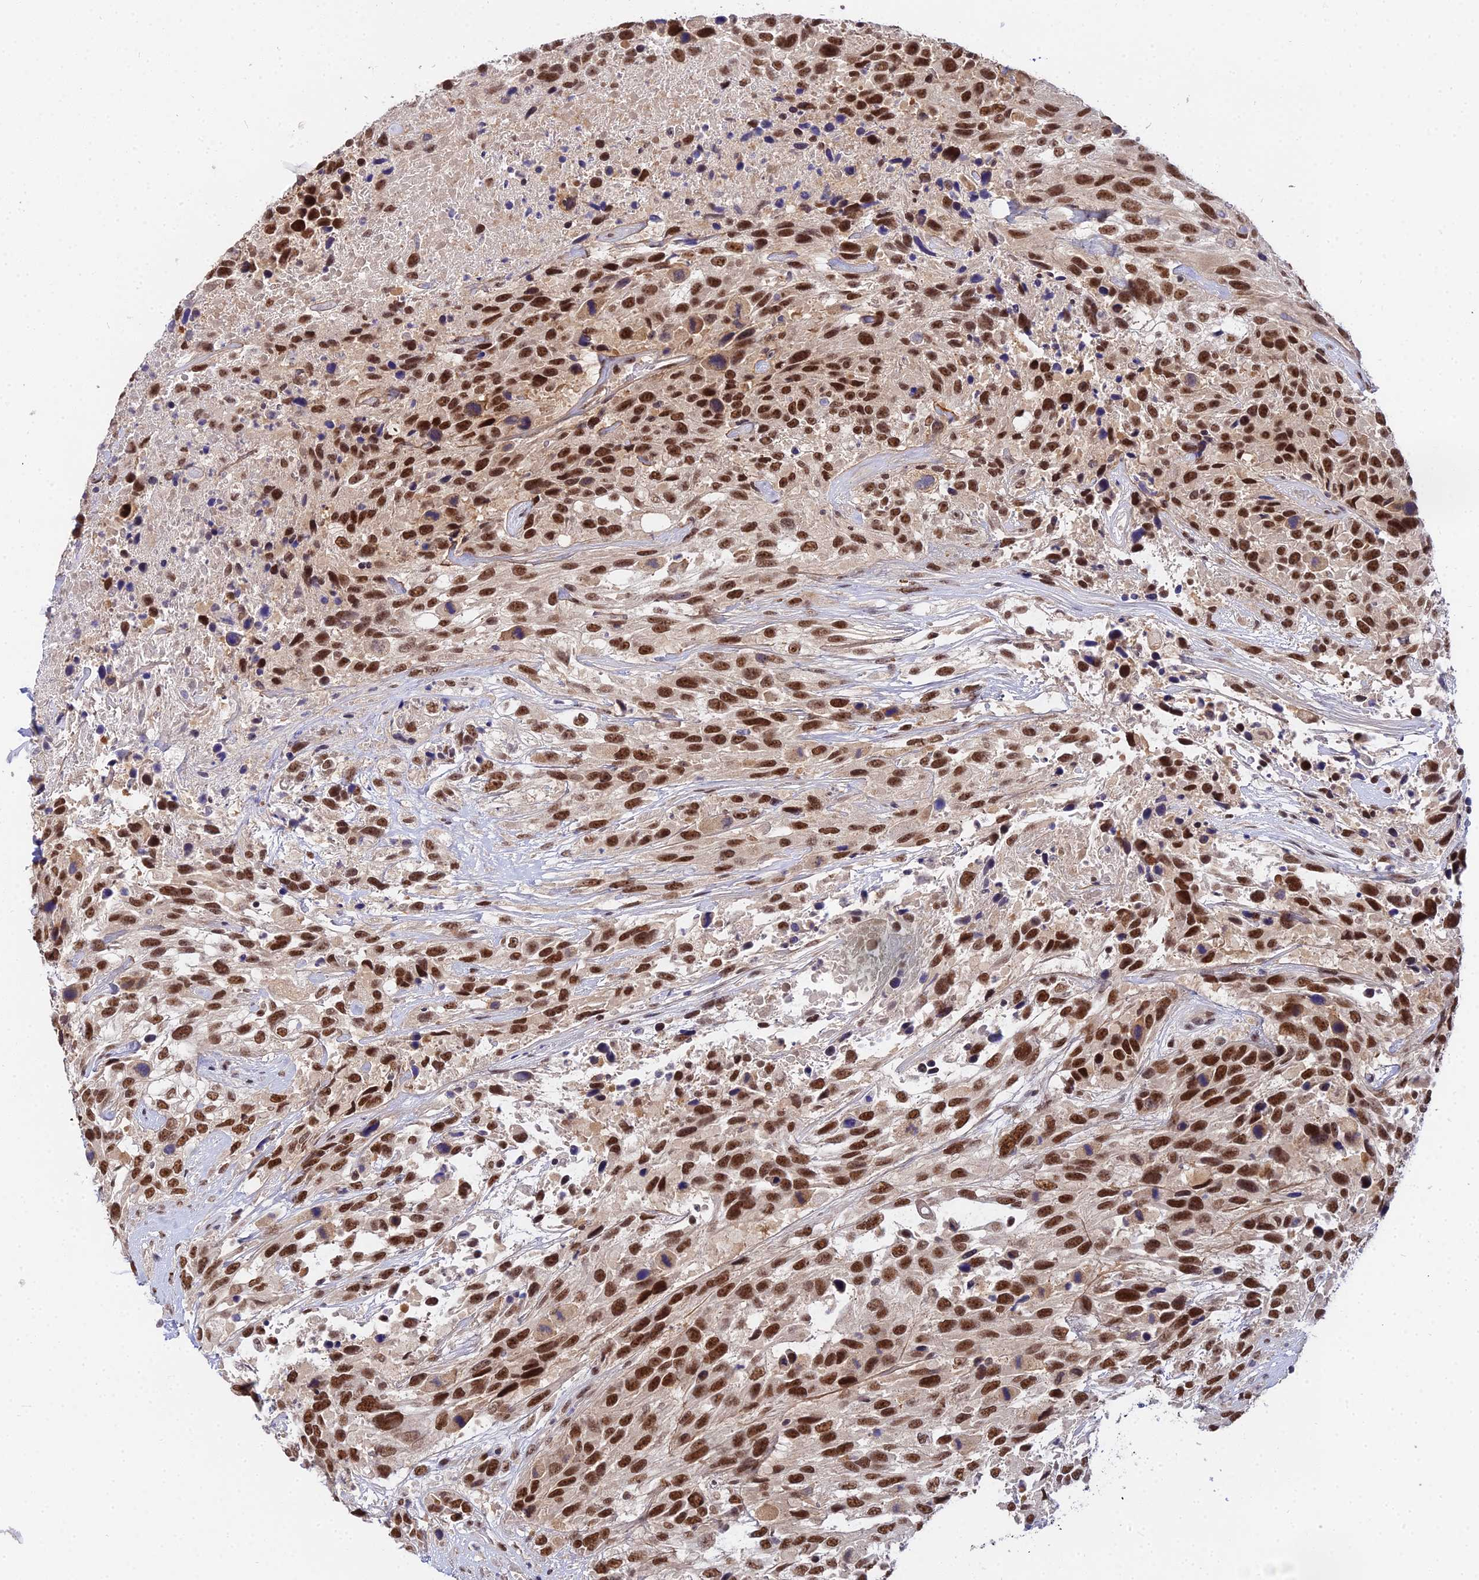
{"staining": {"intensity": "strong", "quantity": ">75%", "location": "nuclear"}, "tissue": "urothelial cancer", "cell_type": "Tumor cells", "image_type": "cancer", "snomed": [{"axis": "morphology", "description": "Urothelial carcinoma, High grade"}, {"axis": "topography", "description": "Urinary bladder"}], "caption": "The immunohistochemical stain labels strong nuclear staining in tumor cells of urothelial carcinoma (high-grade) tissue.", "gene": "EXOSC3", "patient": {"sex": "female", "age": 70}}